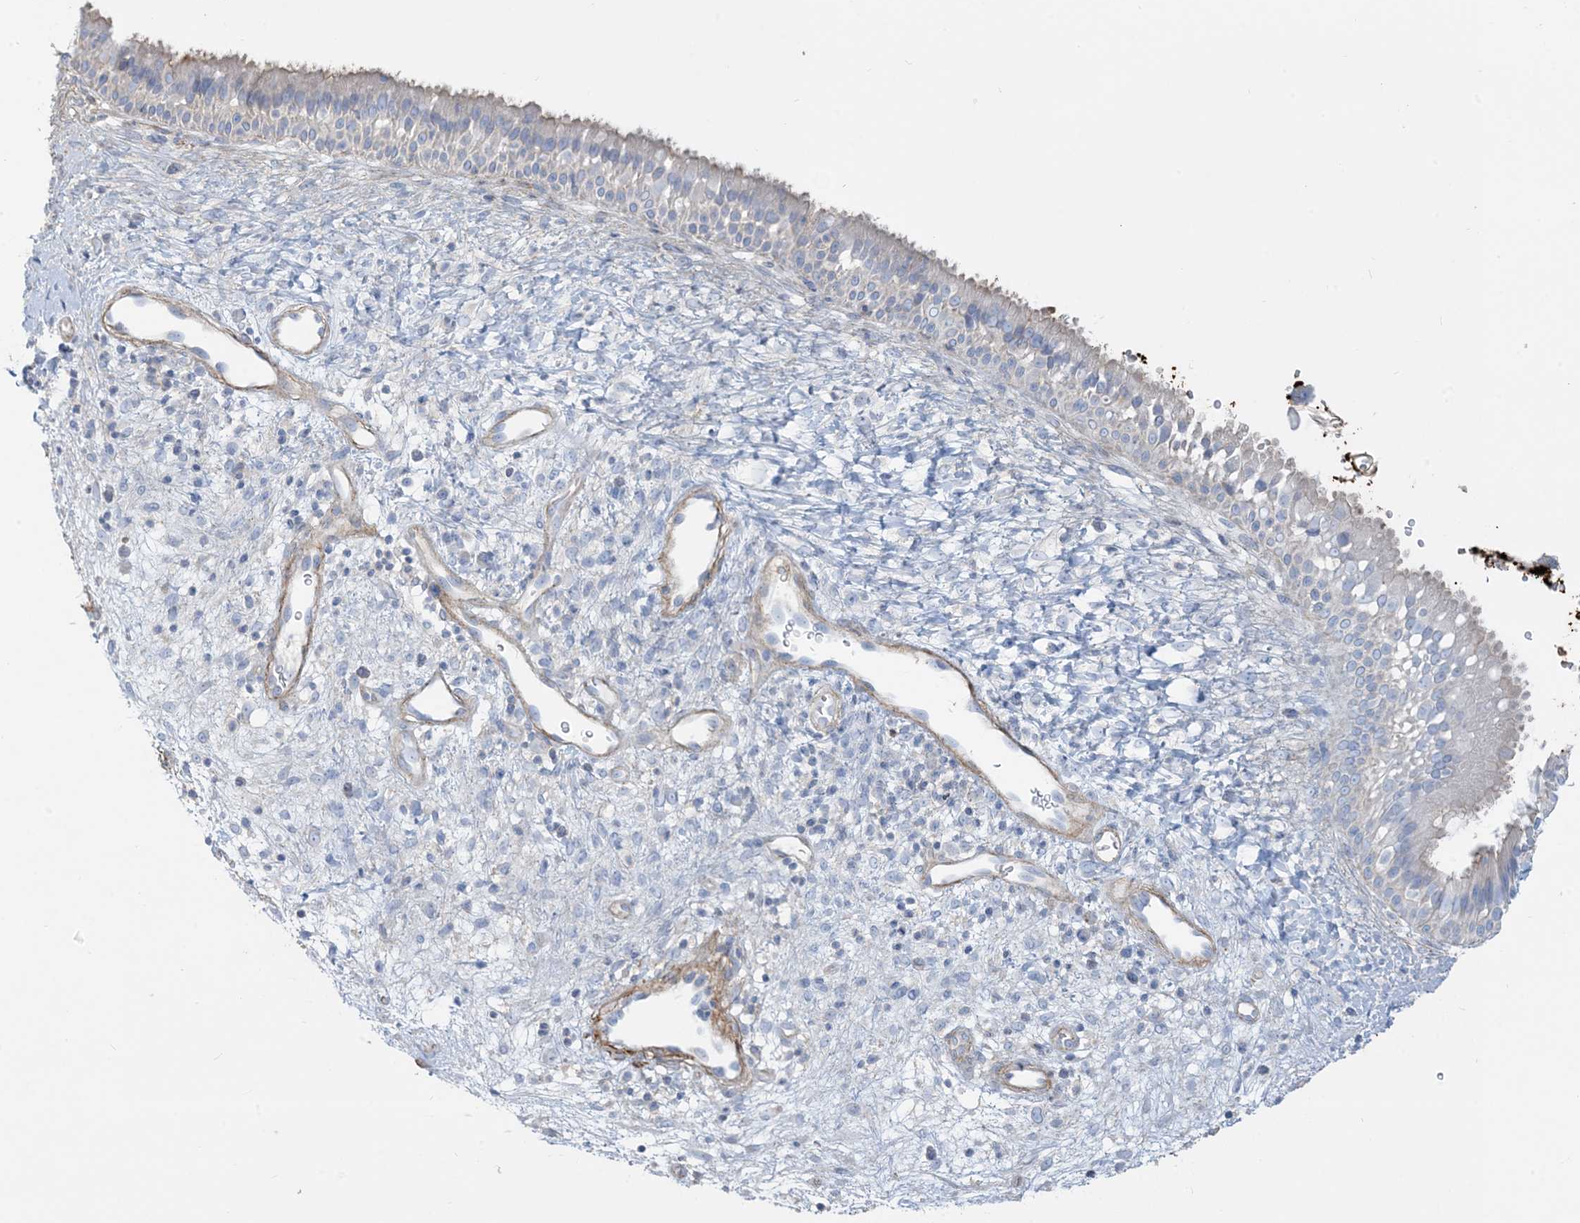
{"staining": {"intensity": "negative", "quantity": "none", "location": "none"}, "tissue": "nasopharynx", "cell_type": "Respiratory epithelial cells", "image_type": "normal", "snomed": [{"axis": "morphology", "description": "Normal tissue, NOS"}, {"axis": "topography", "description": "Nasopharynx"}], "caption": "IHC histopathology image of normal nasopharynx stained for a protein (brown), which displays no staining in respiratory epithelial cells.", "gene": "GTF3C2", "patient": {"sex": "male", "age": 22}}